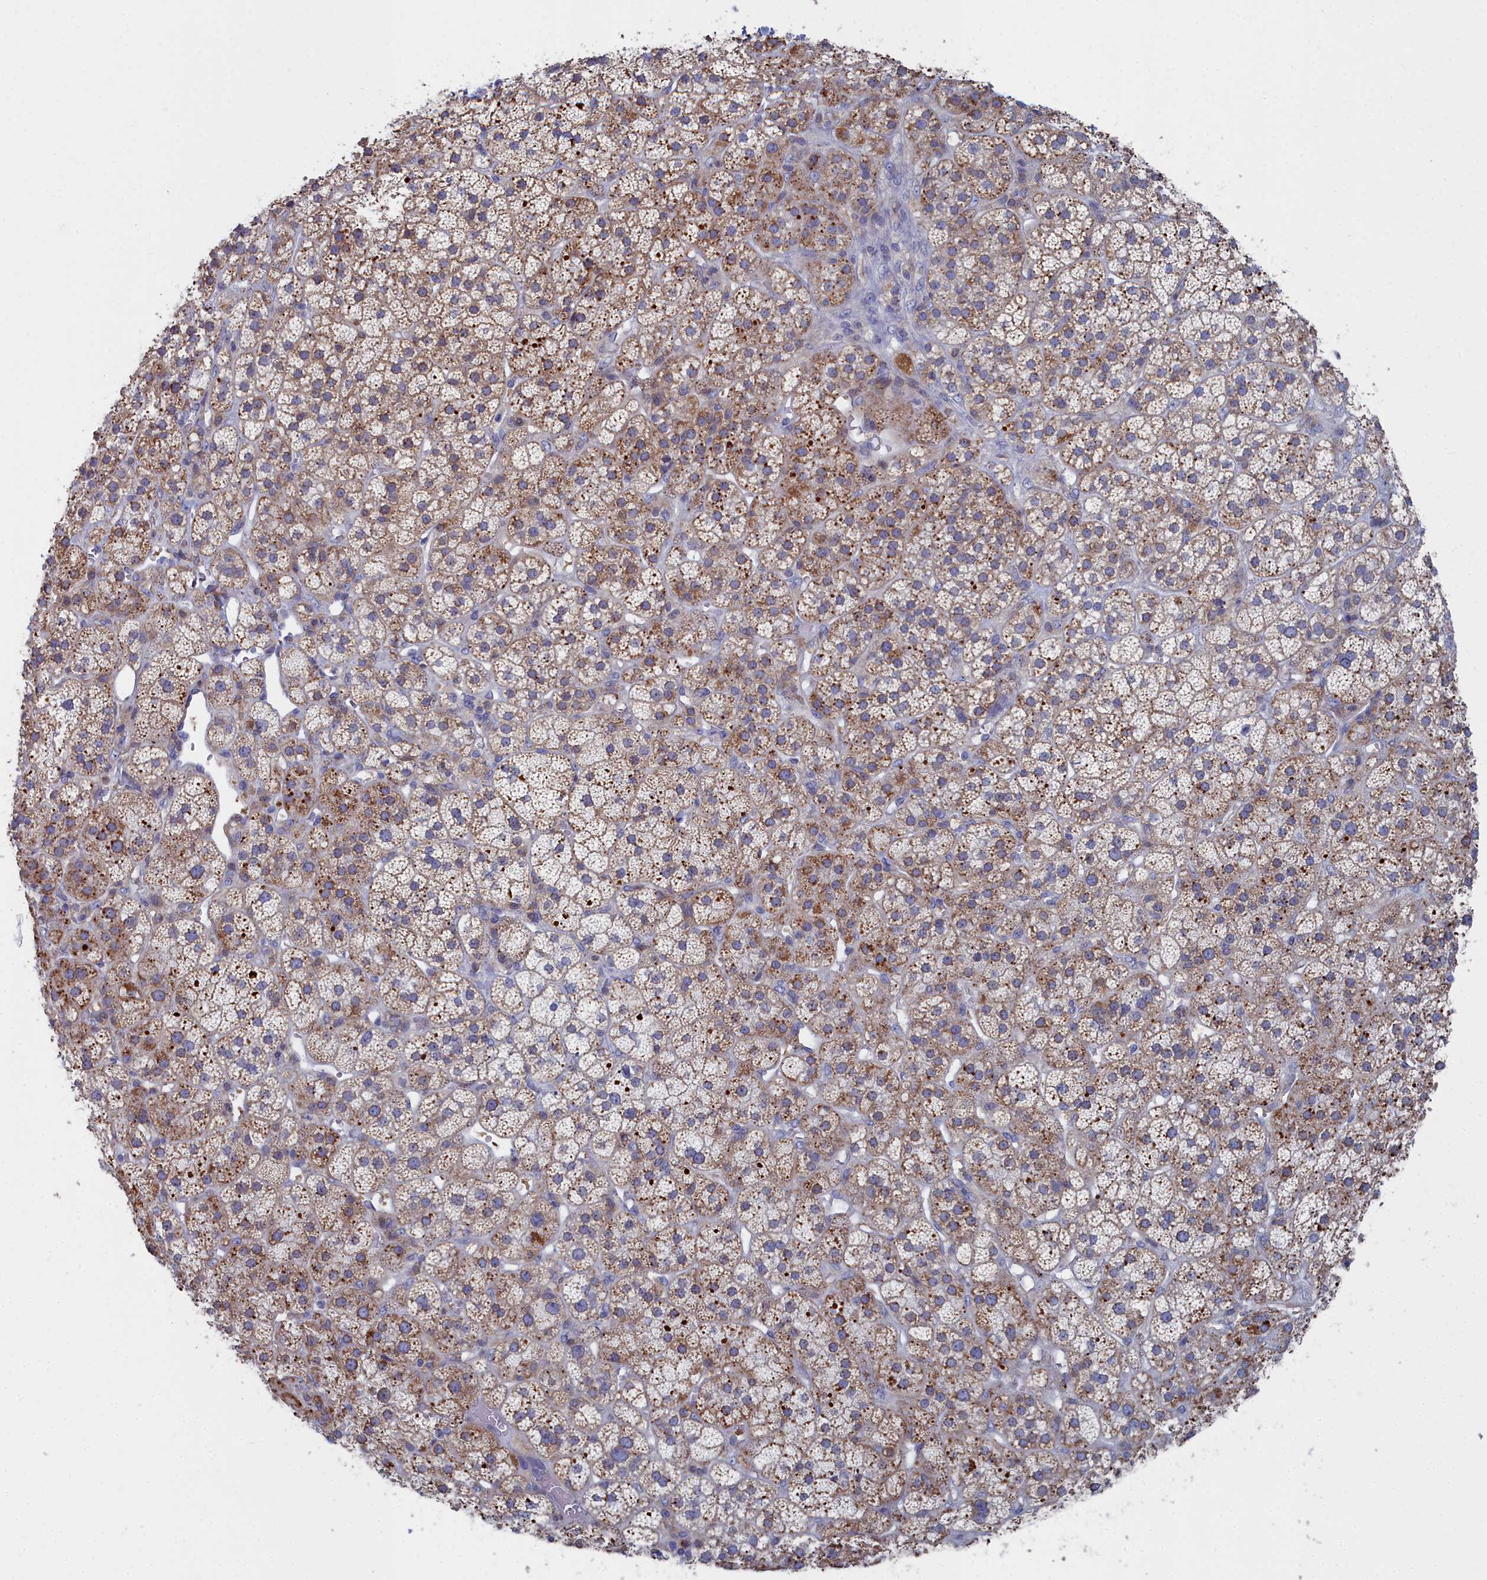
{"staining": {"intensity": "moderate", "quantity": "25%-75%", "location": "cytoplasmic/membranous"}, "tissue": "adrenal gland", "cell_type": "Glandular cells", "image_type": "normal", "snomed": [{"axis": "morphology", "description": "Normal tissue, NOS"}, {"axis": "topography", "description": "Adrenal gland"}], "caption": "Glandular cells display medium levels of moderate cytoplasmic/membranous expression in approximately 25%-75% of cells in normal human adrenal gland.", "gene": "CCDC149", "patient": {"sex": "female", "age": 70}}